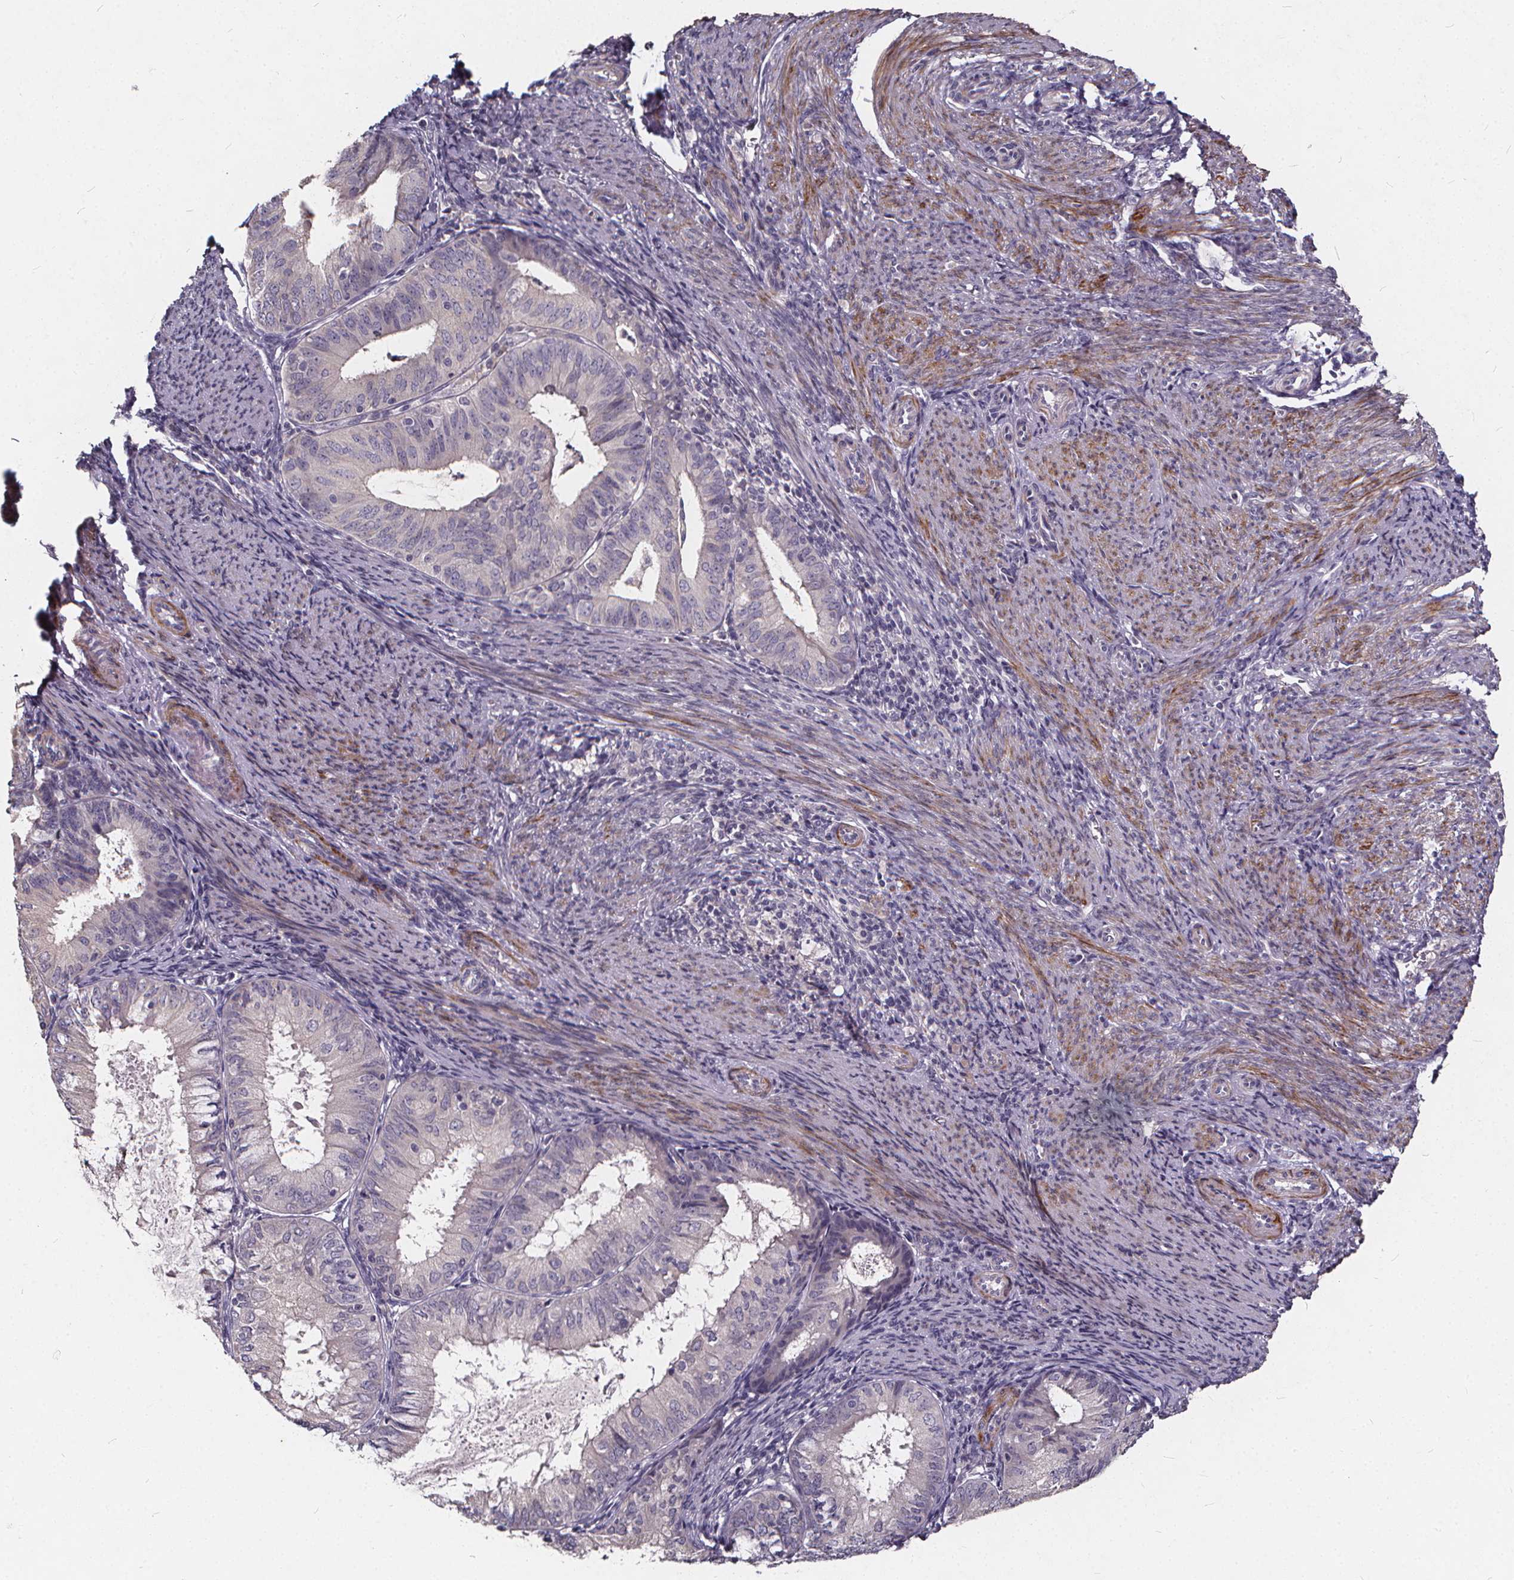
{"staining": {"intensity": "negative", "quantity": "none", "location": "none"}, "tissue": "endometrial cancer", "cell_type": "Tumor cells", "image_type": "cancer", "snomed": [{"axis": "morphology", "description": "Adenocarcinoma, NOS"}, {"axis": "topography", "description": "Endometrium"}], "caption": "Image shows no significant protein staining in tumor cells of adenocarcinoma (endometrial). (Brightfield microscopy of DAB IHC at high magnification).", "gene": "TSPAN14", "patient": {"sex": "female", "age": 57}}